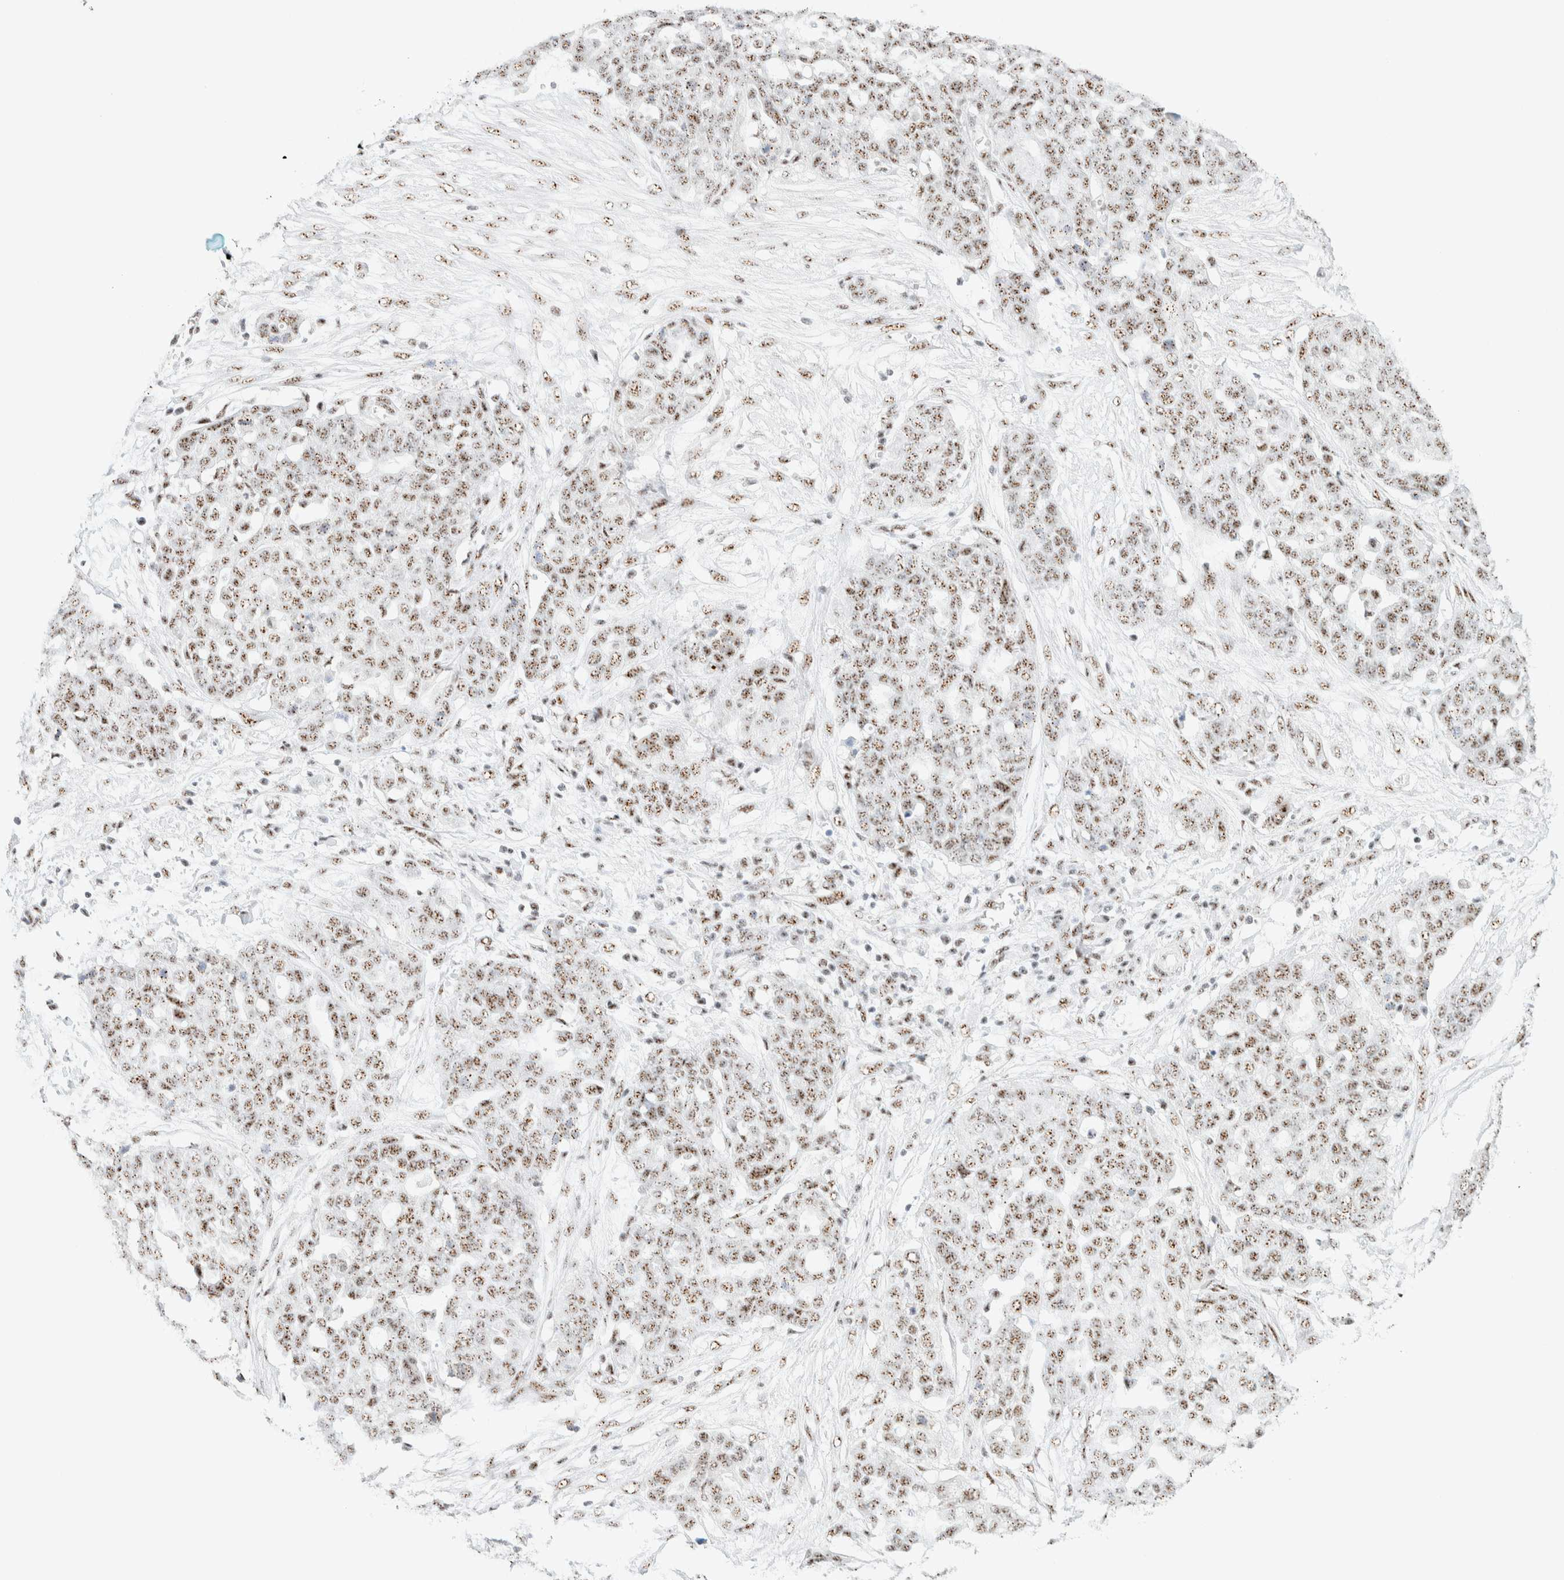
{"staining": {"intensity": "moderate", "quantity": ">75%", "location": "nuclear"}, "tissue": "ovarian cancer", "cell_type": "Tumor cells", "image_type": "cancer", "snomed": [{"axis": "morphology", "description": "Cystadenocarcinoma, serous, NOS"}, {"axis": "topography", "description": "Soft tissue"}, {"axis": "topography", "description": "Ovary"}], "caption": "A medium amount of moderate nuclear expression is seen in approximately >75% of tumor cells in ovarian cancer (serous cystadenocarcinoma) tissue. (DAB IHC, brown staining for protein, blue staining for nuclei).", "gene": "SON", "patient": {"sex": "female", "age": 57}}